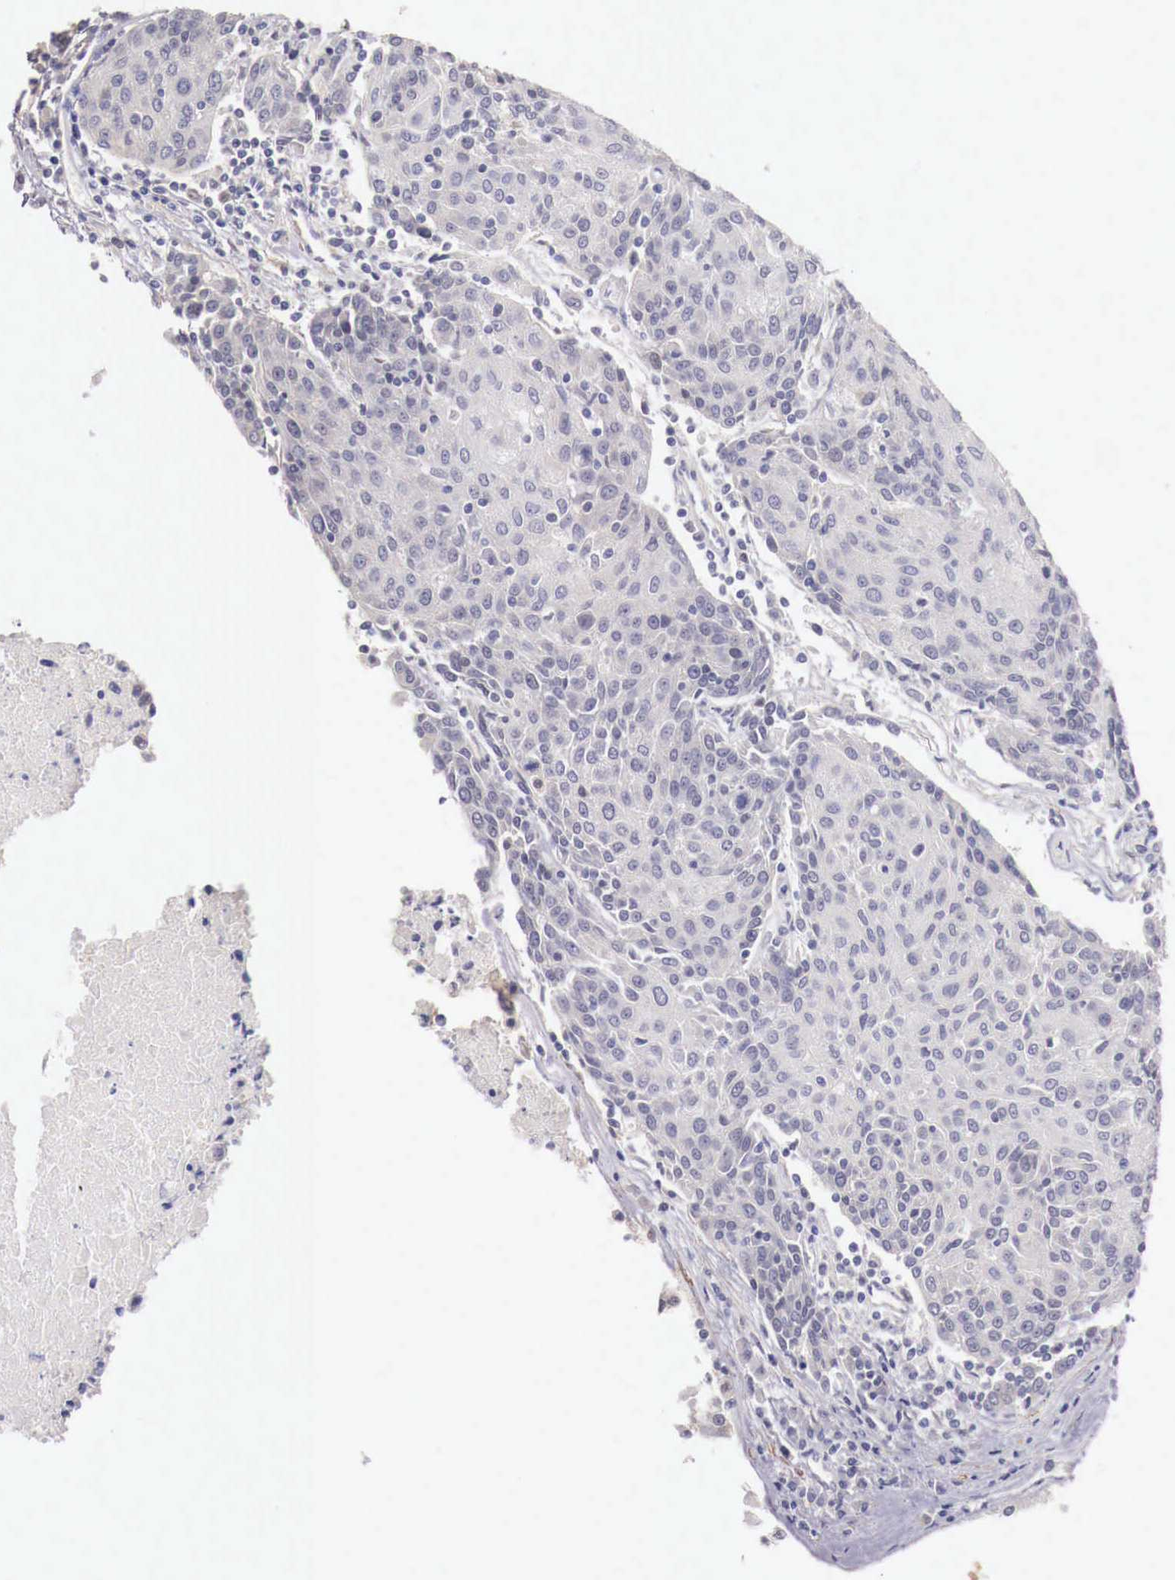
{"staining": {"intensity": "negative", "quantity": "none", "location": "none"}, "tissue": "urothelial cancer", "cell_type": "Tumor cells", "image_type": "cancer", "snomed": [{"axis": "morphology", "description": "Urothelial carcinoma, High grade"}, {"axis": "topography", "description": "Urinary bladder"}], "caption": "This is a photomicrograph of immunohistochemistry staining of urothelial cancer, which shows no positivity in tumor cells.", "gene": "ENOX2", "patient": {"sex": "female", "age": 85}}